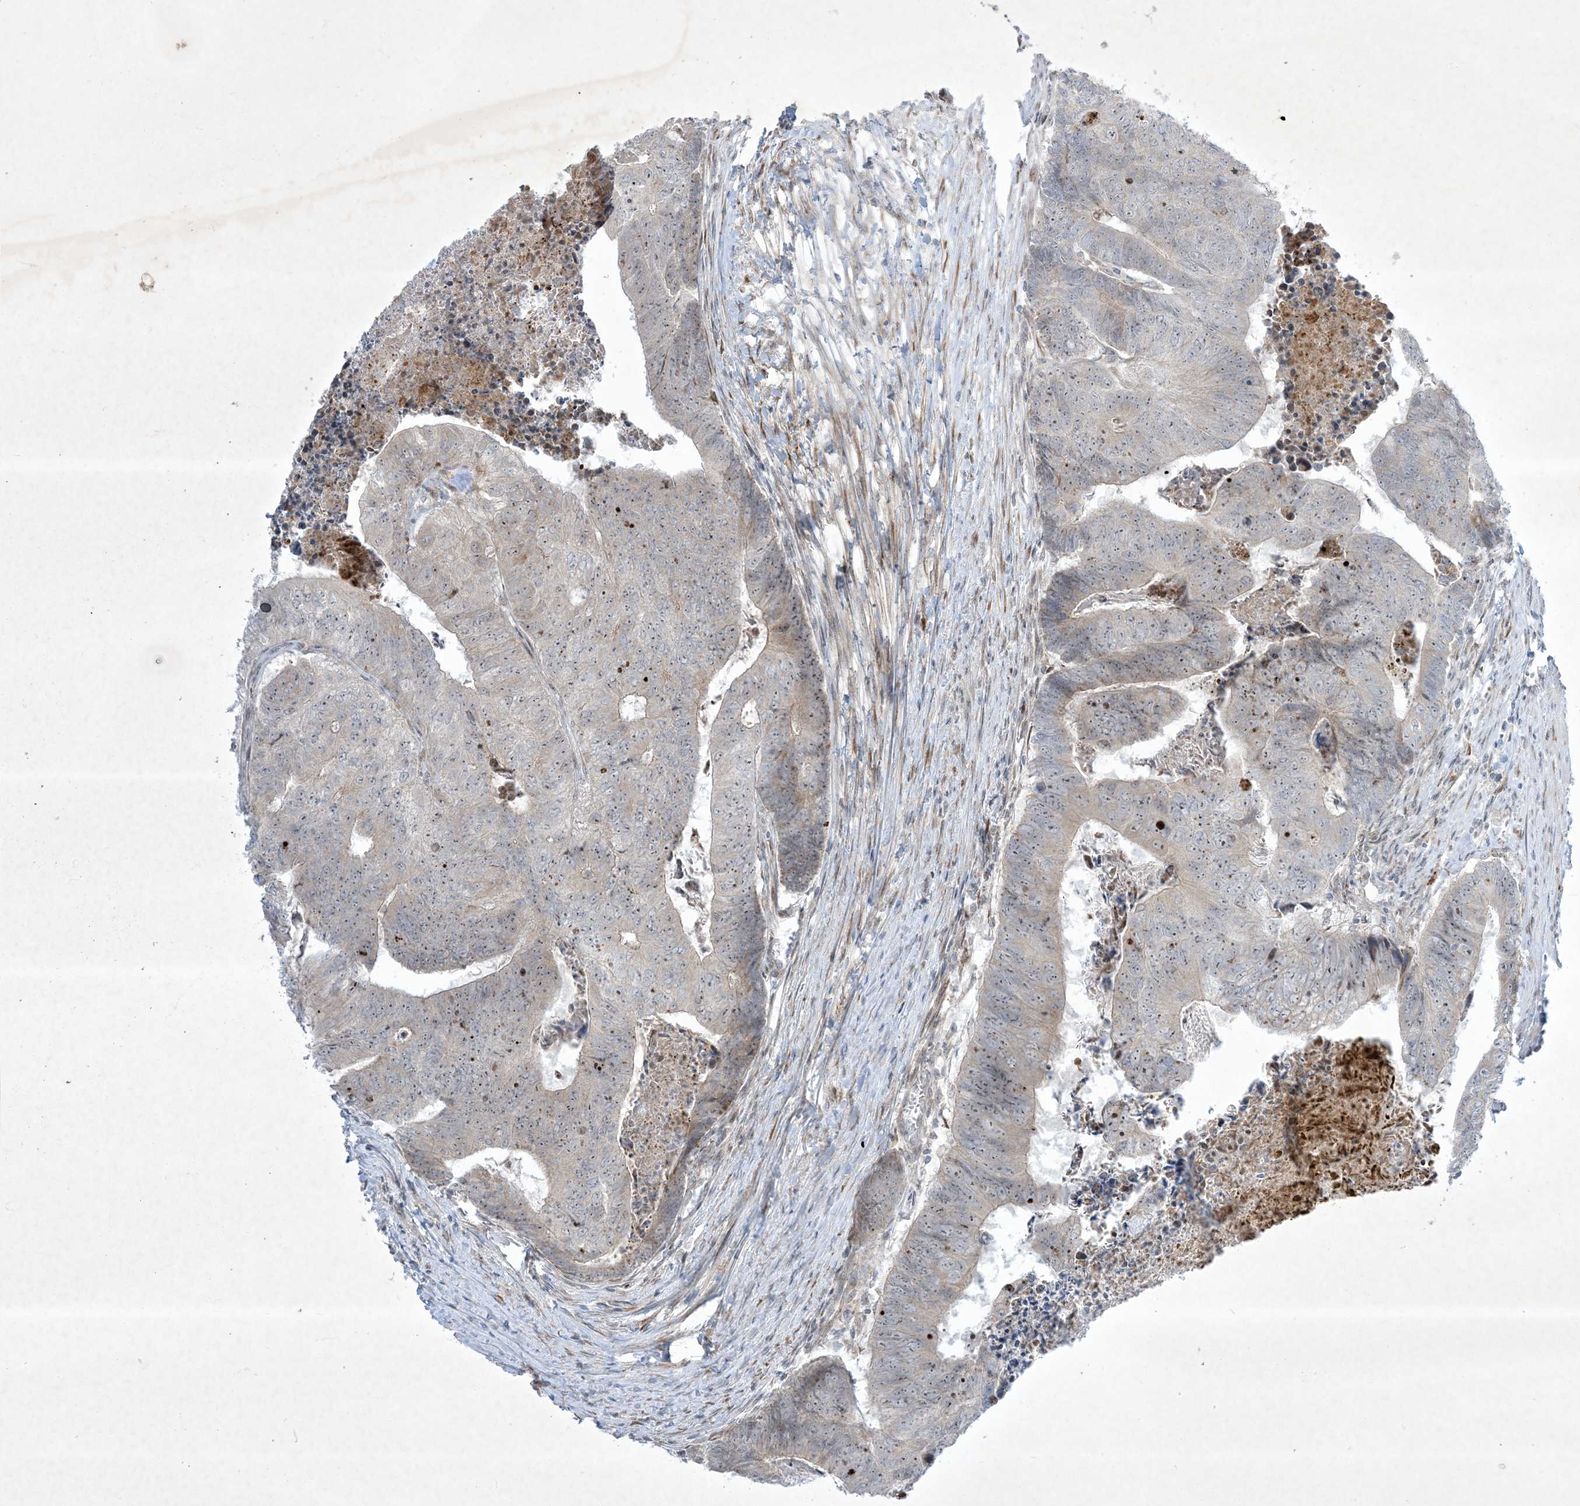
{"staining": {"intensity": "moderate", "quantity": "<25%", "location": "nuclear"}, "tissue": "colorectal cancer", "cell_type": "Tumor cells", "image_type": "cancer", "snomed": [{"axis": "morphology", "description": "Adenocarcinoma, NOS"}, {"axis": "topography", "description": "Colon"}], "caption": "Immunohistochemical staining of colorectal cancer exhibits low levels of moderate nuclear expression in about <25% of tumor cells. (IHC, brightfield microscopy, high magnification).", "gene": "SOGA3", "patient": {"sex": "female", "age": 67}}